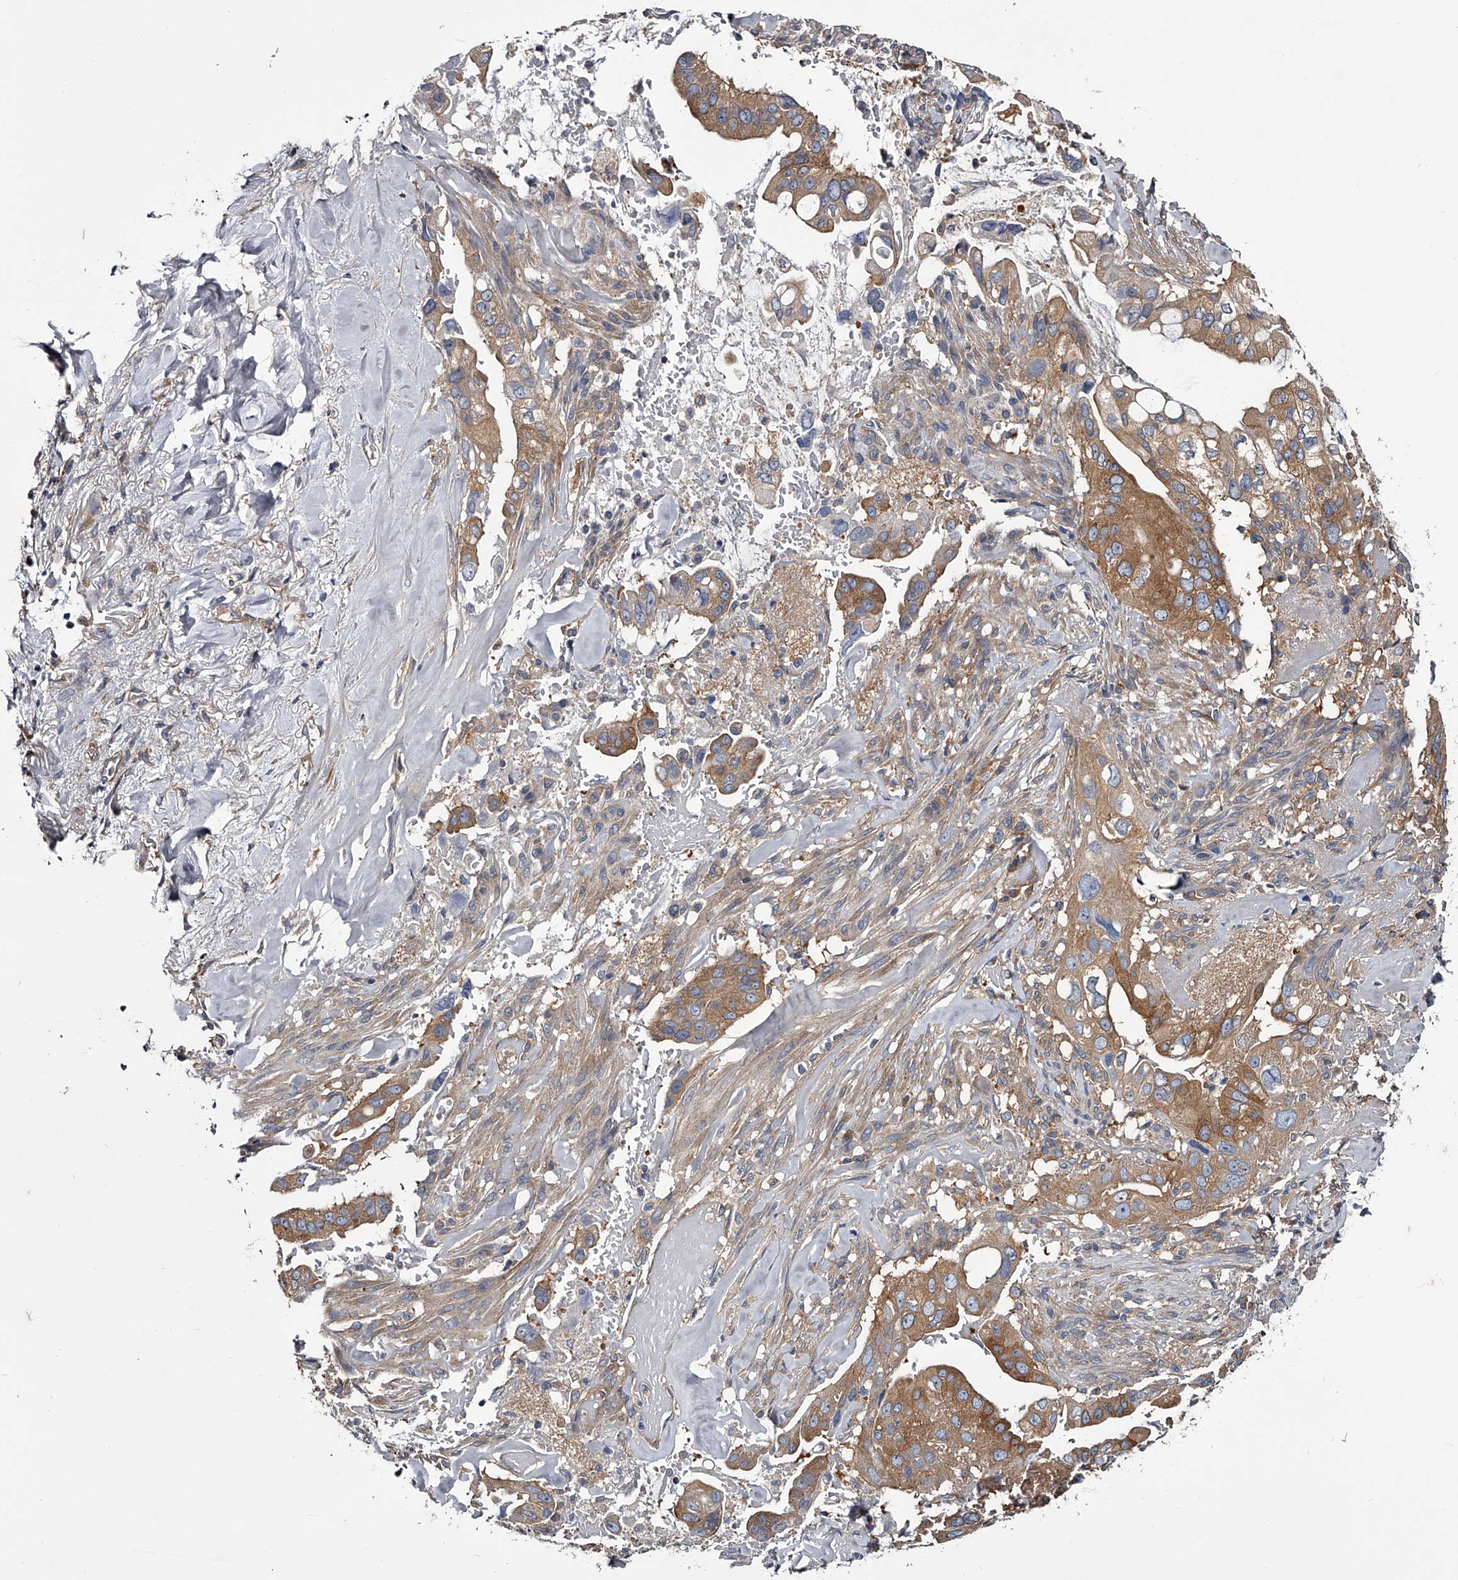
{"staining": {"intensity": "moderate", "quantity": ">75%", "location": "cytoplasmic/membranous"}, "tissue": "pancreatic cancer", "cell_type": "Tumor cells", "image_type": "cancer", "snomed": [{"axis": "morphology", "description": "Inflammation, NOS"}, {"axis": "morphology", "description": "Adenocarcinoma, NOS"}, {"axis": "topography", "description": "Pancreas"}], "caption": "Immunohistochemical staining of pancreatic adenocarcinoma displays medium levels of moderate cytoplasmic/membranous protein positivity in approximately >75% of tumor cells. (IHC, brightfield microscopy, high magnification).", "gene": "GAPVD1", "patient": {"sex": "female", "age": 56}}